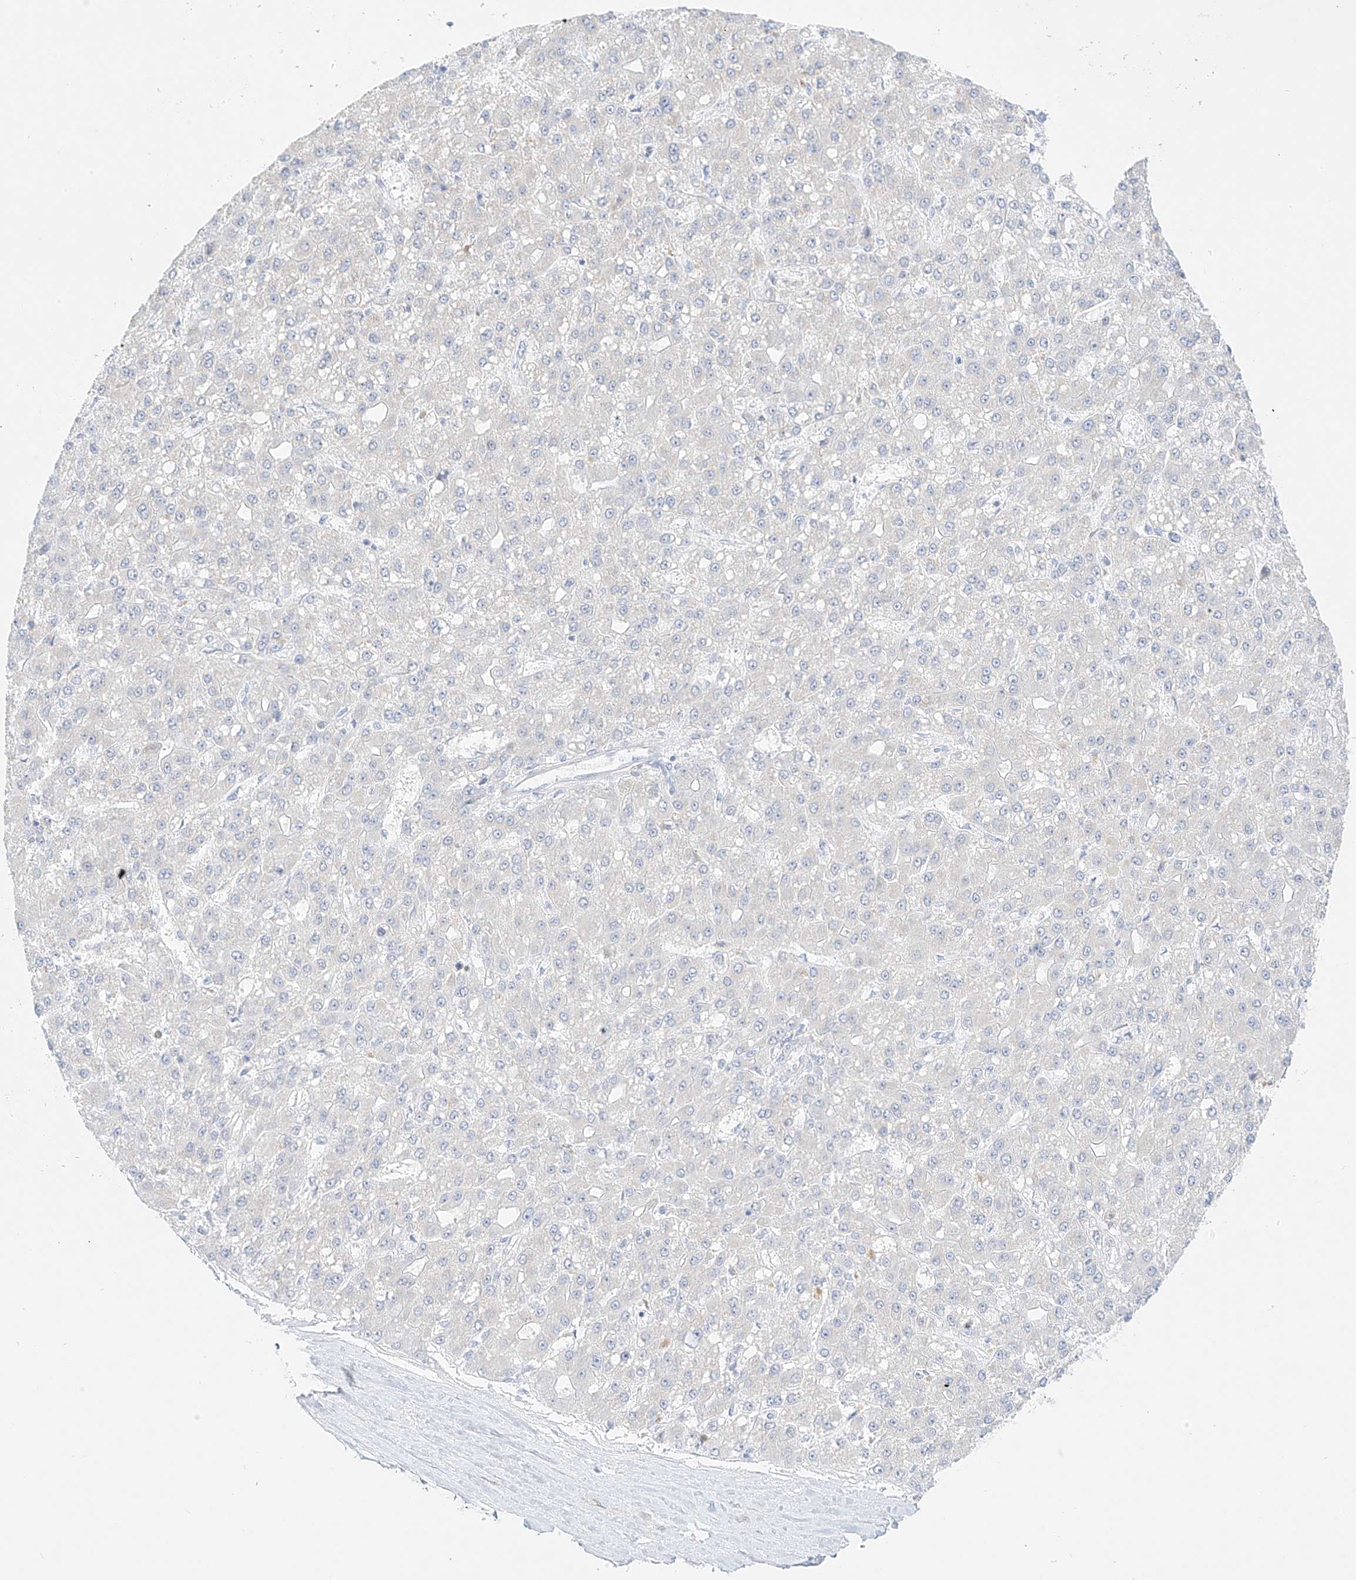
{"staining": {"intensity": "weak", "quantity": "<25%", "location": "cytoplasmic/membranous"}, "tissue": "liver cancer", "cell_type": "Tumor cells", "image_type": "cancer", "snomed": [{"axis": "morphology", "description": "Carcinoma, Hepatocellular, NOS"}, {"axis": "topography", "description": "Liver"}], "caption": "This is a histopathology image of IHC staining of liver hepatocellular carcinoma, which shows no staining in tumor cells. (Stains: DAB immunohistochemistry (IHC) with hematoxylin counter stain, Microscopy: brightfield microscopy at high magnification).", "gene": "ST3GAL5", "patient": {"sex": "male", "age": 67}}